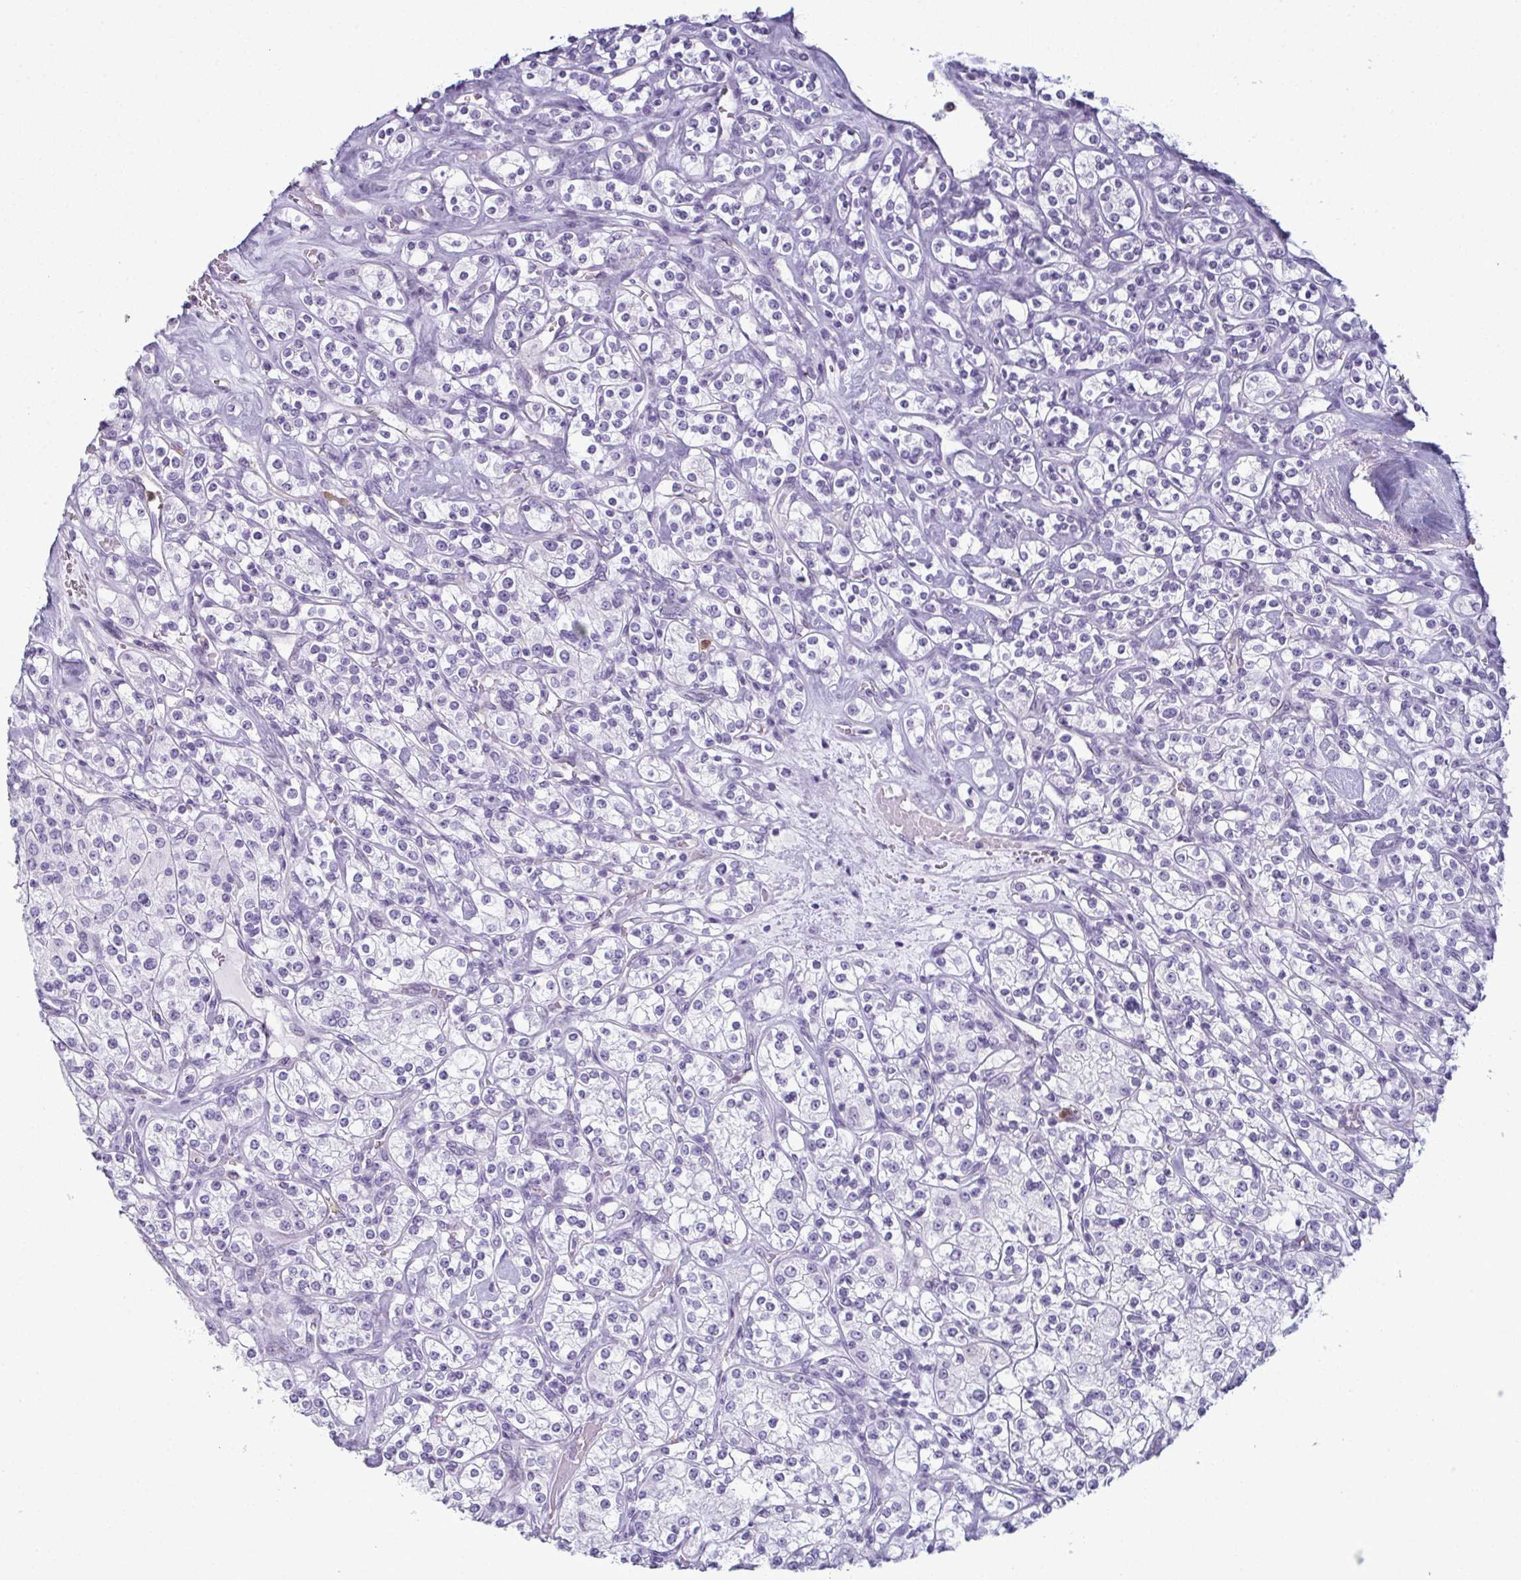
{"staining": {"intensity": "negative", "quantity": "none", "location": "none"}, "tissue": "renal cancer", "cell_type": "Tumor cells", "image_type": "cancer", "snomed": [{"axis": "morphology", "description": "Adenocarcinoma, NOS"}, {"axis": "topography", "description": "Kidney"}], "caption": "High power microscopy histopathology image of an IHC histopathology image of adenocarcinoma (renal), revealing no significant positivity in tumor cells.", "gene": "CDA", "patient": {"sex": "male", "age": 77}}